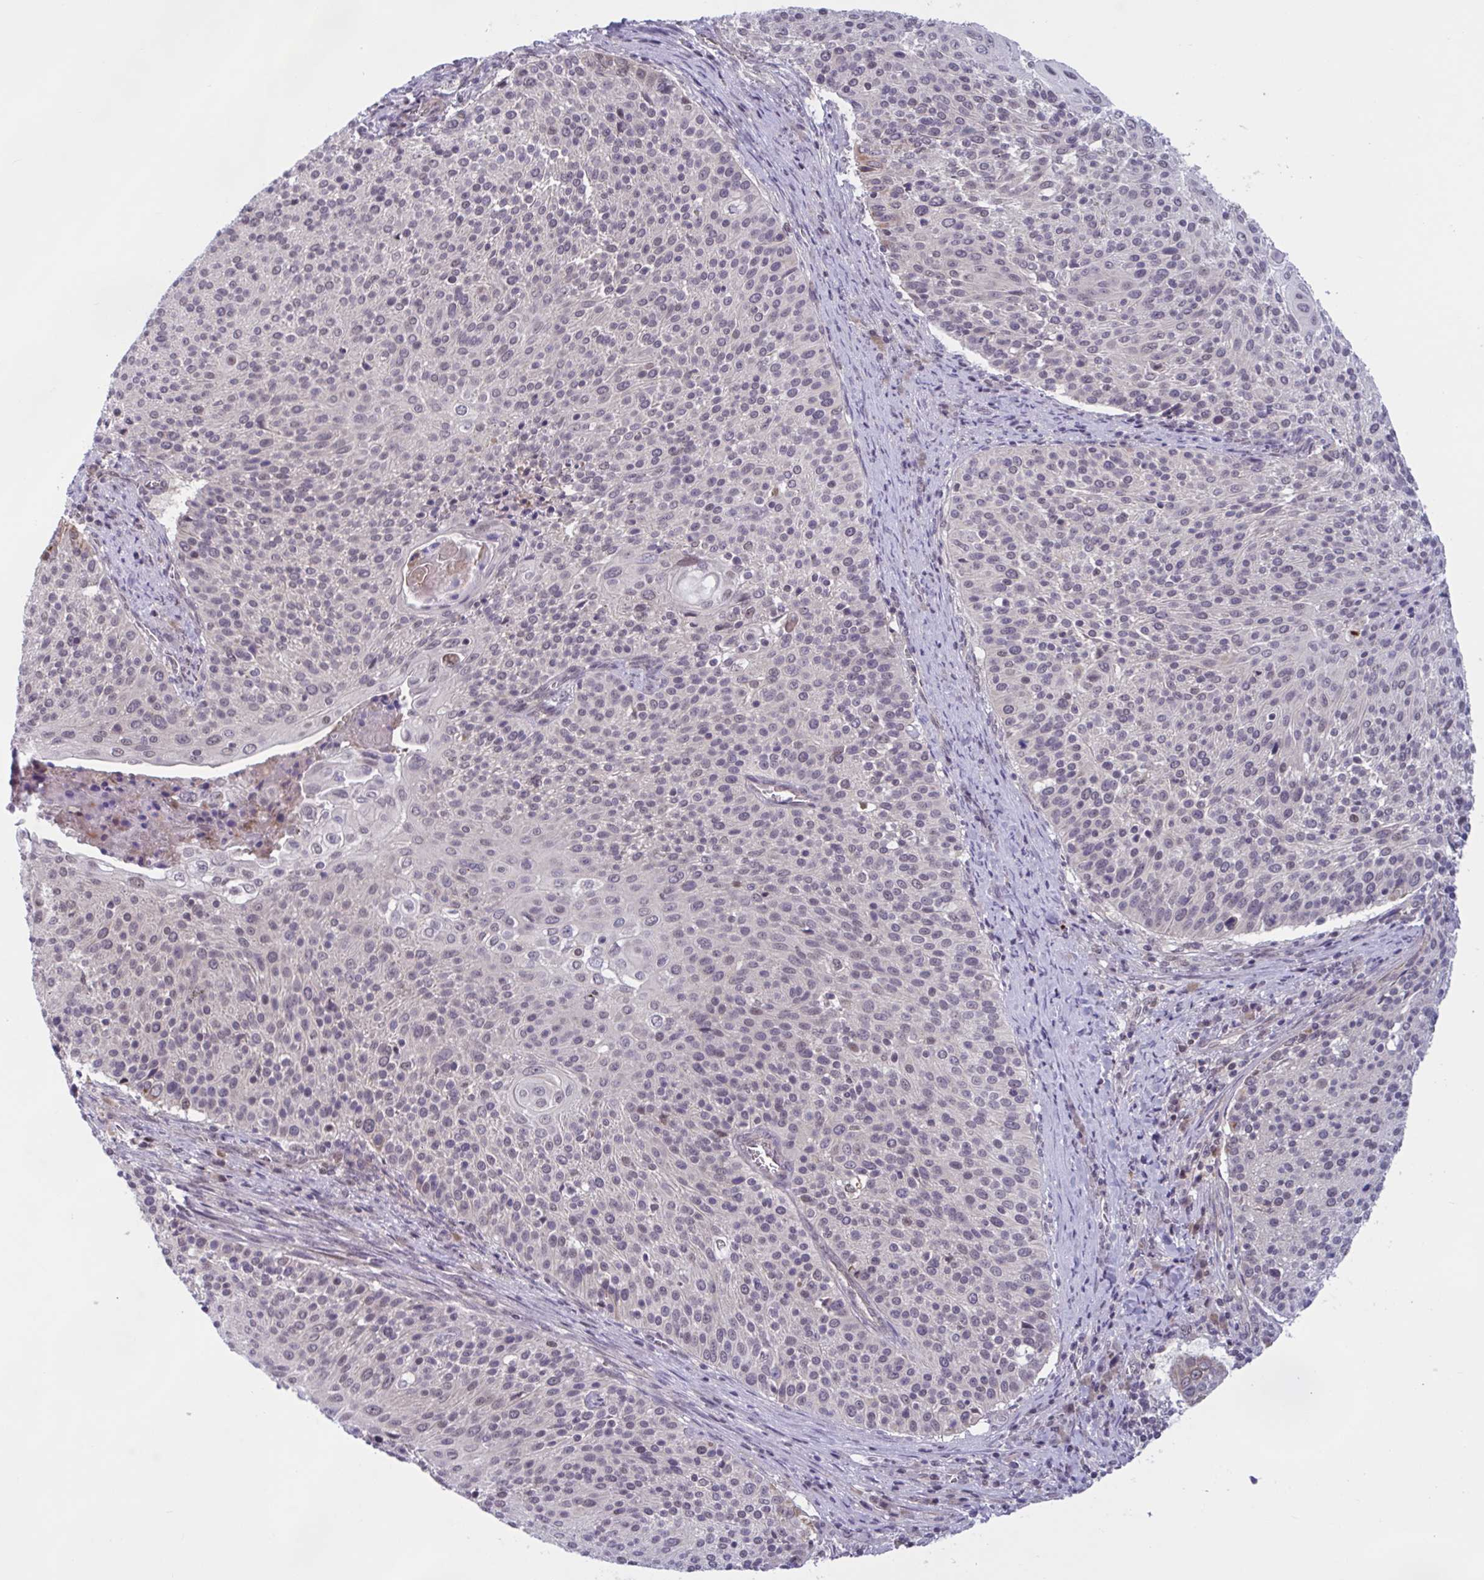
{"staining": {"intensity": "negative", "quantity": "none", "location": "none"}, "tissue": "cervical cancer", "cell_type": "Tumor cells", "image_type": "cancer", "snomed": [{"axis": "morphology", "description": "Squamous cell carcinoma, NOS"}, {"axis": "topography", "description": "Cervix"}], "caption": "High magnification brightfield microscopy of cervical squamous cell carcinoma stained with DAB (brown) and counterstained with hematoxylin (blue): tumor cells show no significant expression.", "gene": "TTC7B", "patient": {"sex": "female", "age": 31}}